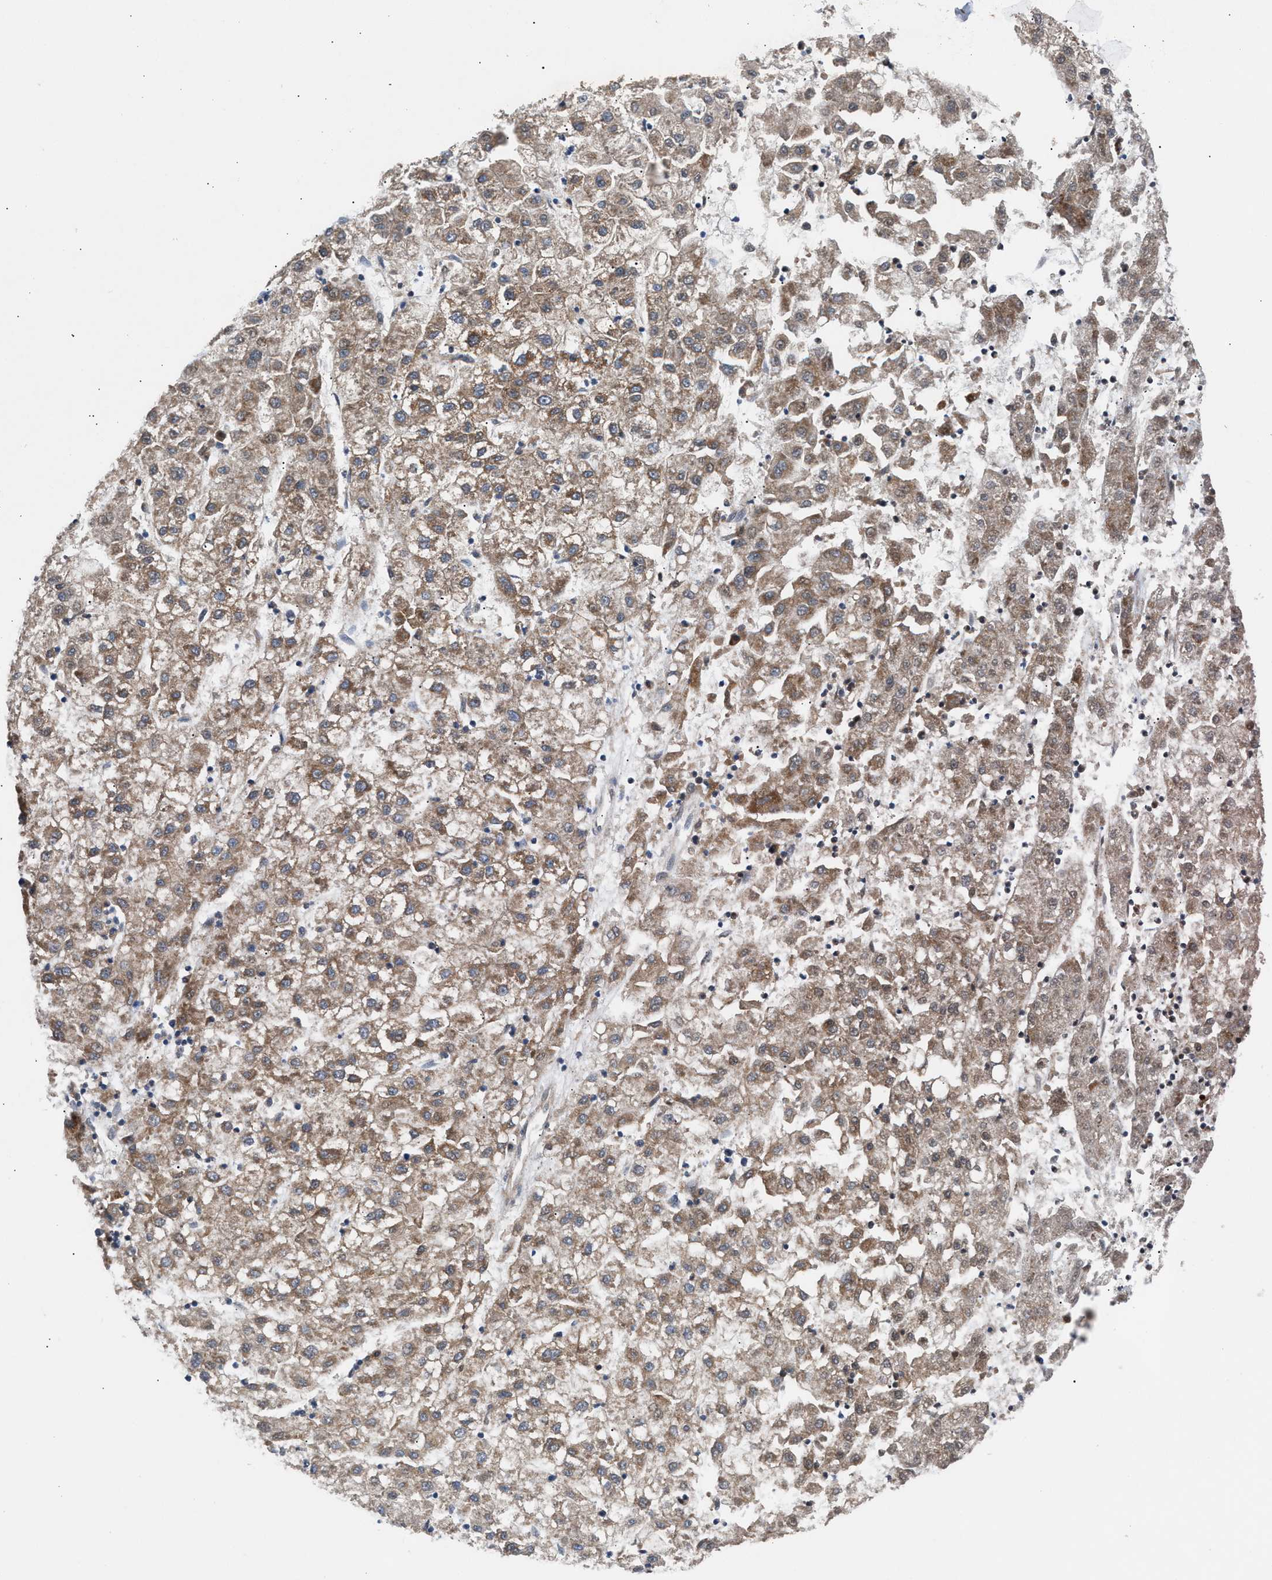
{"staining": {"intensity": "moderate", "quantity": ">75%", "location": "cytoplasmic/membranous"}, "tissue": "liver cancer", "cell_type": "Tumor cells", "image_type": "cancer", "snomed": [{"axis": "morphology", "description": "Carcinoma, Hepatocellular, NOS"}, {"axis": "topography", "description": "Liver"}], "caption": "Immunohistochemical staining of liver hepatocellular carcinoma exhibits moderate cytoplasmic/membranous protein staining in approximately >75% of tumor cells. (DAB (3,3'-diaminobenzidine) = brown stain, brightfield microscopy at high magnification).", "gene": "OXSM", "patient": {"sex": "male", "age": 72}}